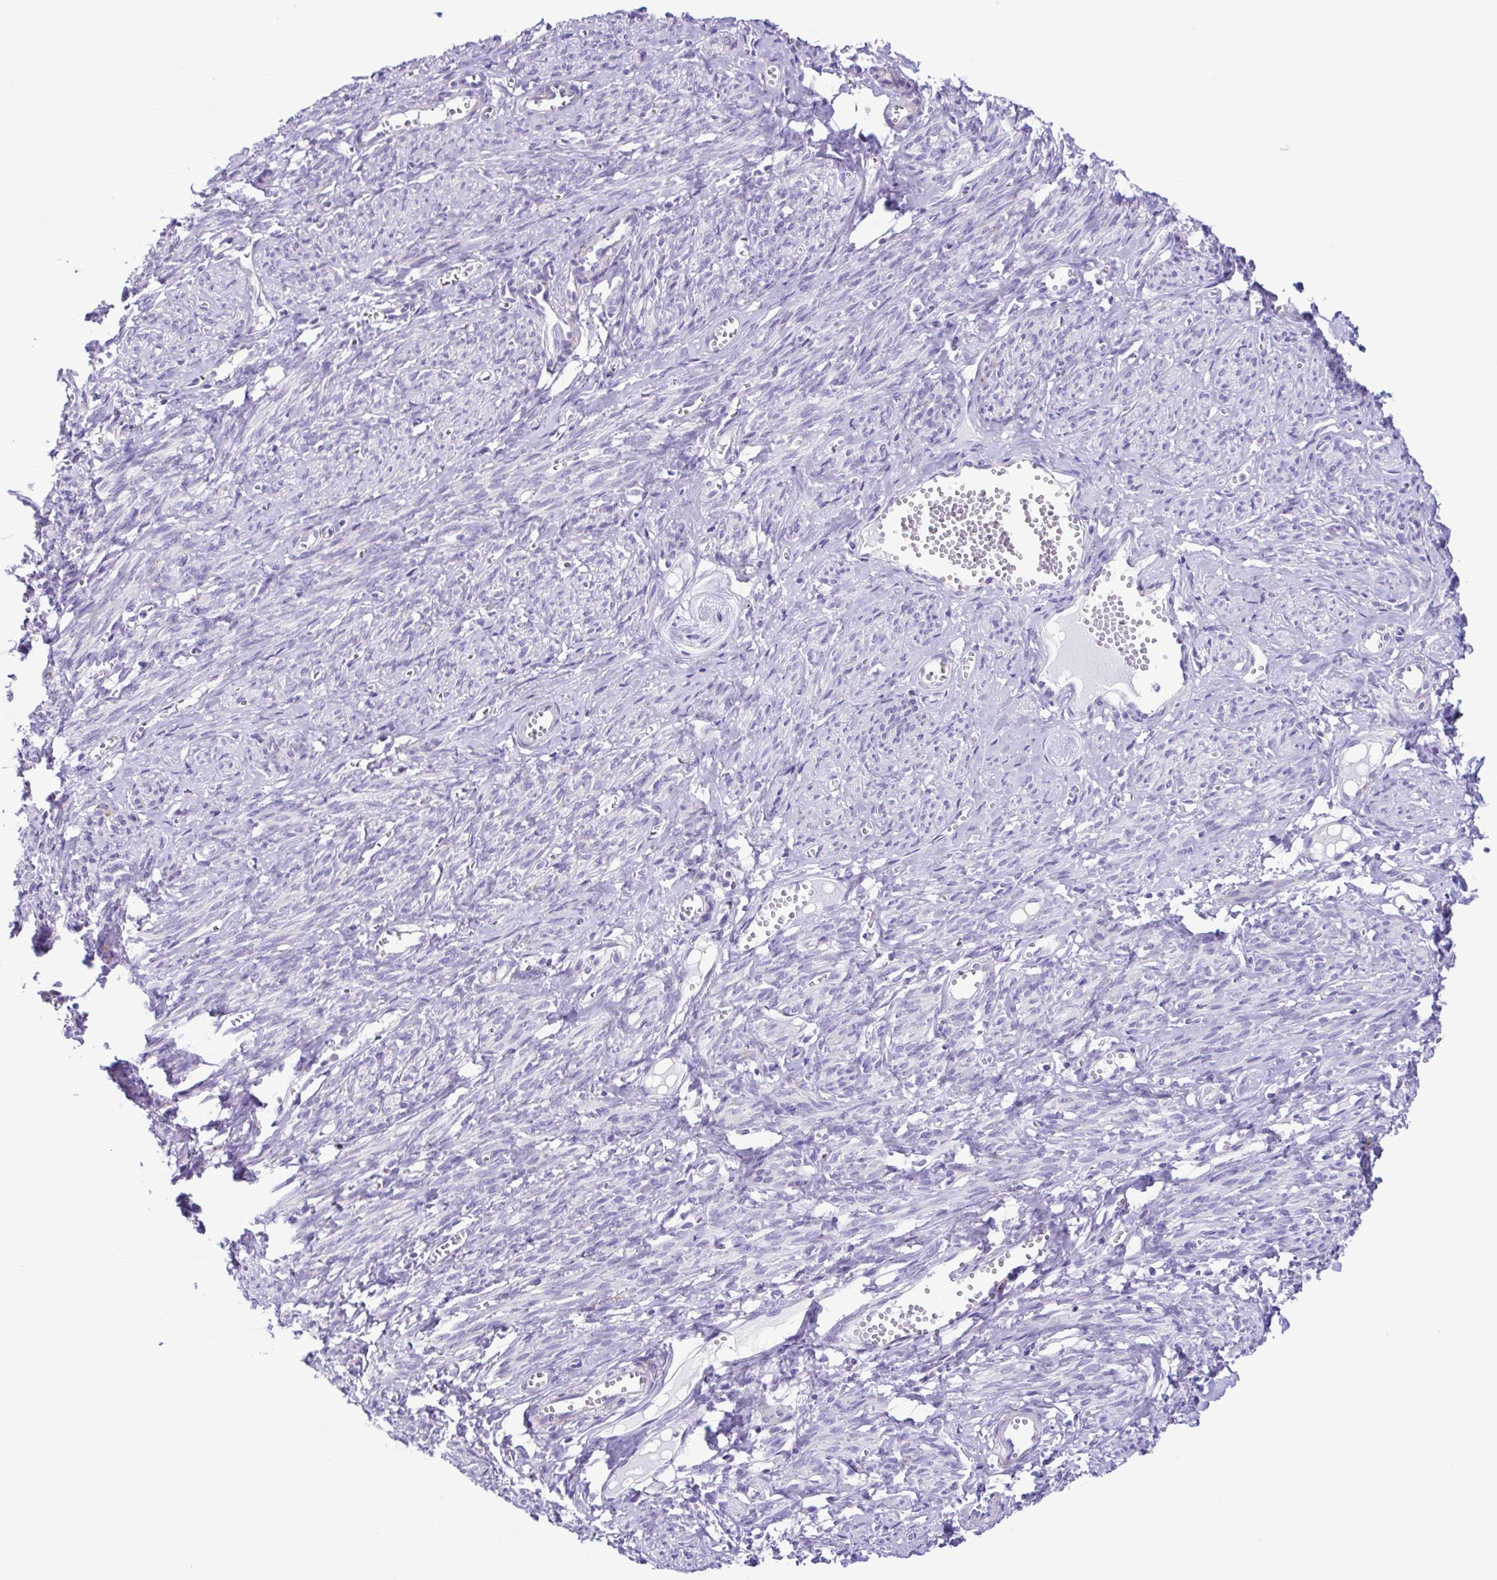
{"staining": {"intensity": "negative", "quantity": "none", "location": "none"}, "tissue": "smooth muscle", "cell_type": "Smooth muscle cells", "image_type": "normal", "snomed": [{"axis": "morphology", "description": "Normal tissue, NOS"}, {"axis": "topography", "description": "Smooth muscle"}], "caption": "DAB (3,3'-diaminobenzidine) immunohistochemical staining of normal human smooth muscle exhibits no significant staining in smooth muscle cells.", "gene": "ACTRT3", "patient": {"sex": "female", "age": 65}}